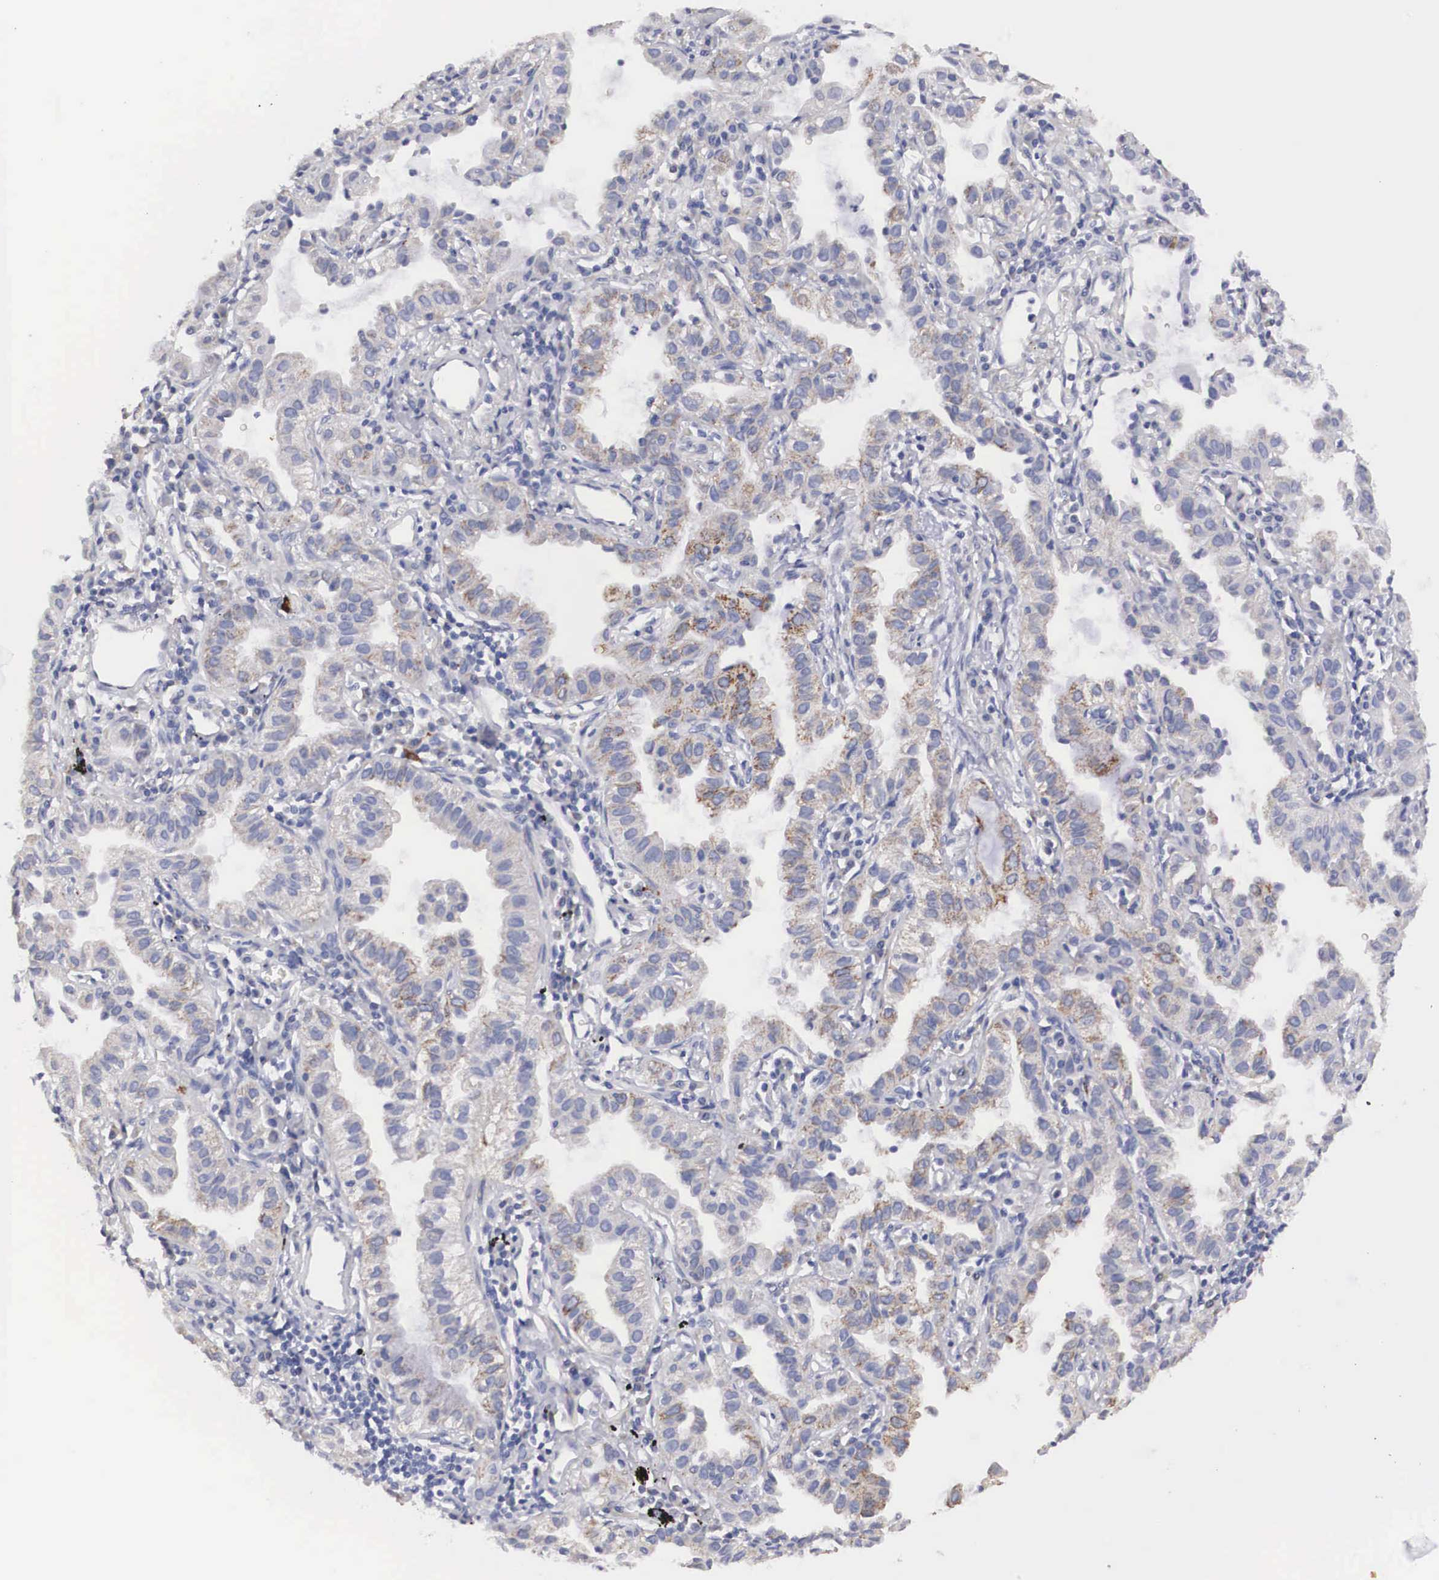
{"staining": {"intensity": "weak", "quantity": "<25%", "location": "cytoplasmic/membranous"}, "tissue": "lung cancer", "cell_type": "Tumor cells", "image_type": "cancer", "snomed": [{"axis": "morphology", "description": "Adenocarcinoma, NOS"}, {"axis": "topography", "description": "Lung"}], "caption": "This is a micrograph of immunohistochemistry staining of lung cancer, which shows no expression in tumor cells.", "gene": "ARMCX3", "patient": {"sex": "female", "age": 50}}